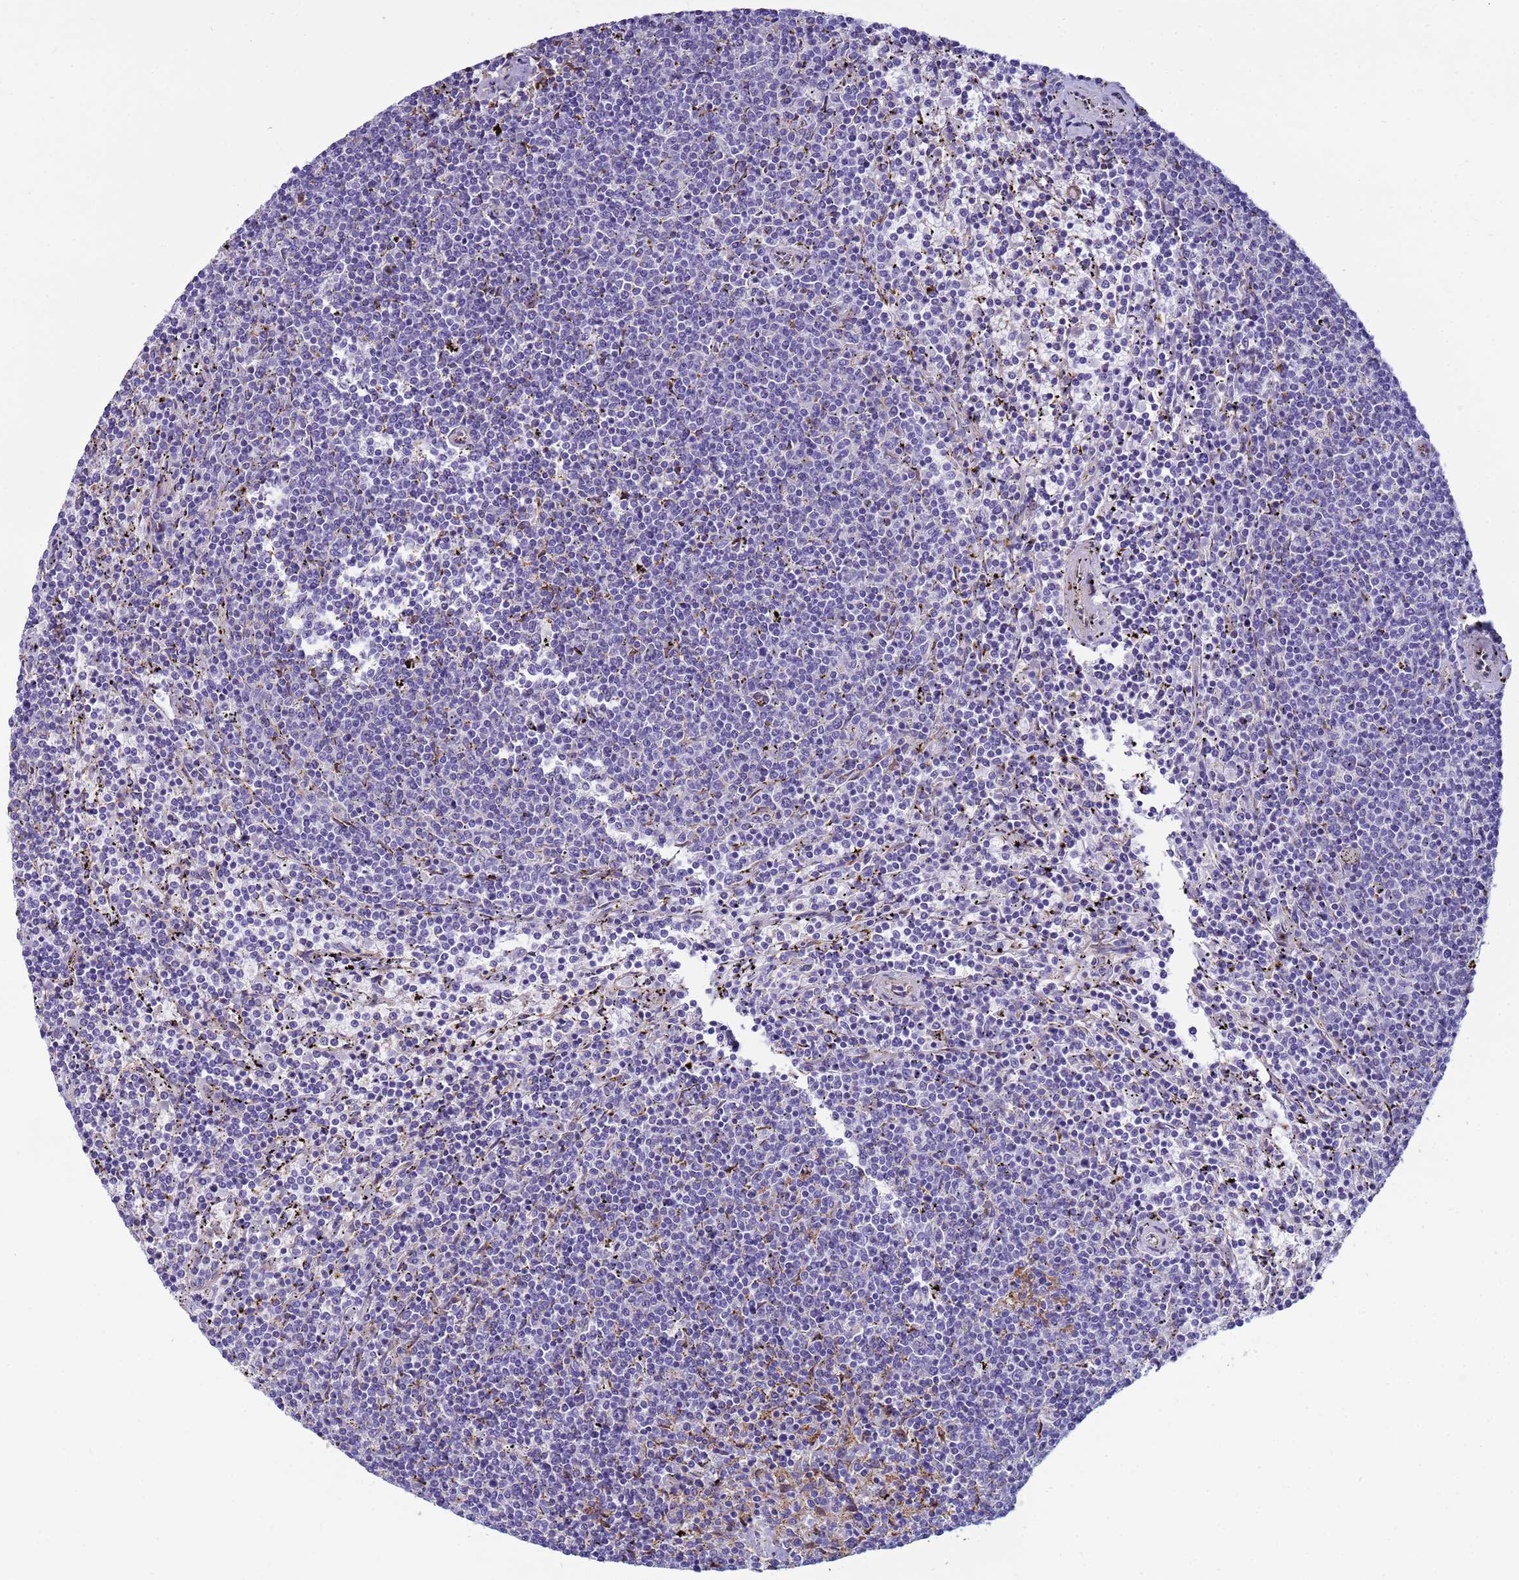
{"staining": {"intensity": "negative", "quantity": "none", "location": "none"}, "tissue": "lymphoma", "cell_type": "Tumor cells", "image_type": "cancer", "snomed": [{"axis": "morphology", "description": "Malignant lymphoma, non-Hodgkin's type, Low grade"}, {"axis": "topography", "description": "Spleen"}], "caption": "This is an IHC image of human low-grade malignant lymphoma, non-Hodgkin's type. There is no staining in tumor cells.", "gene": "TRPC6", "patient": {"sex": "female", "age": 50}}